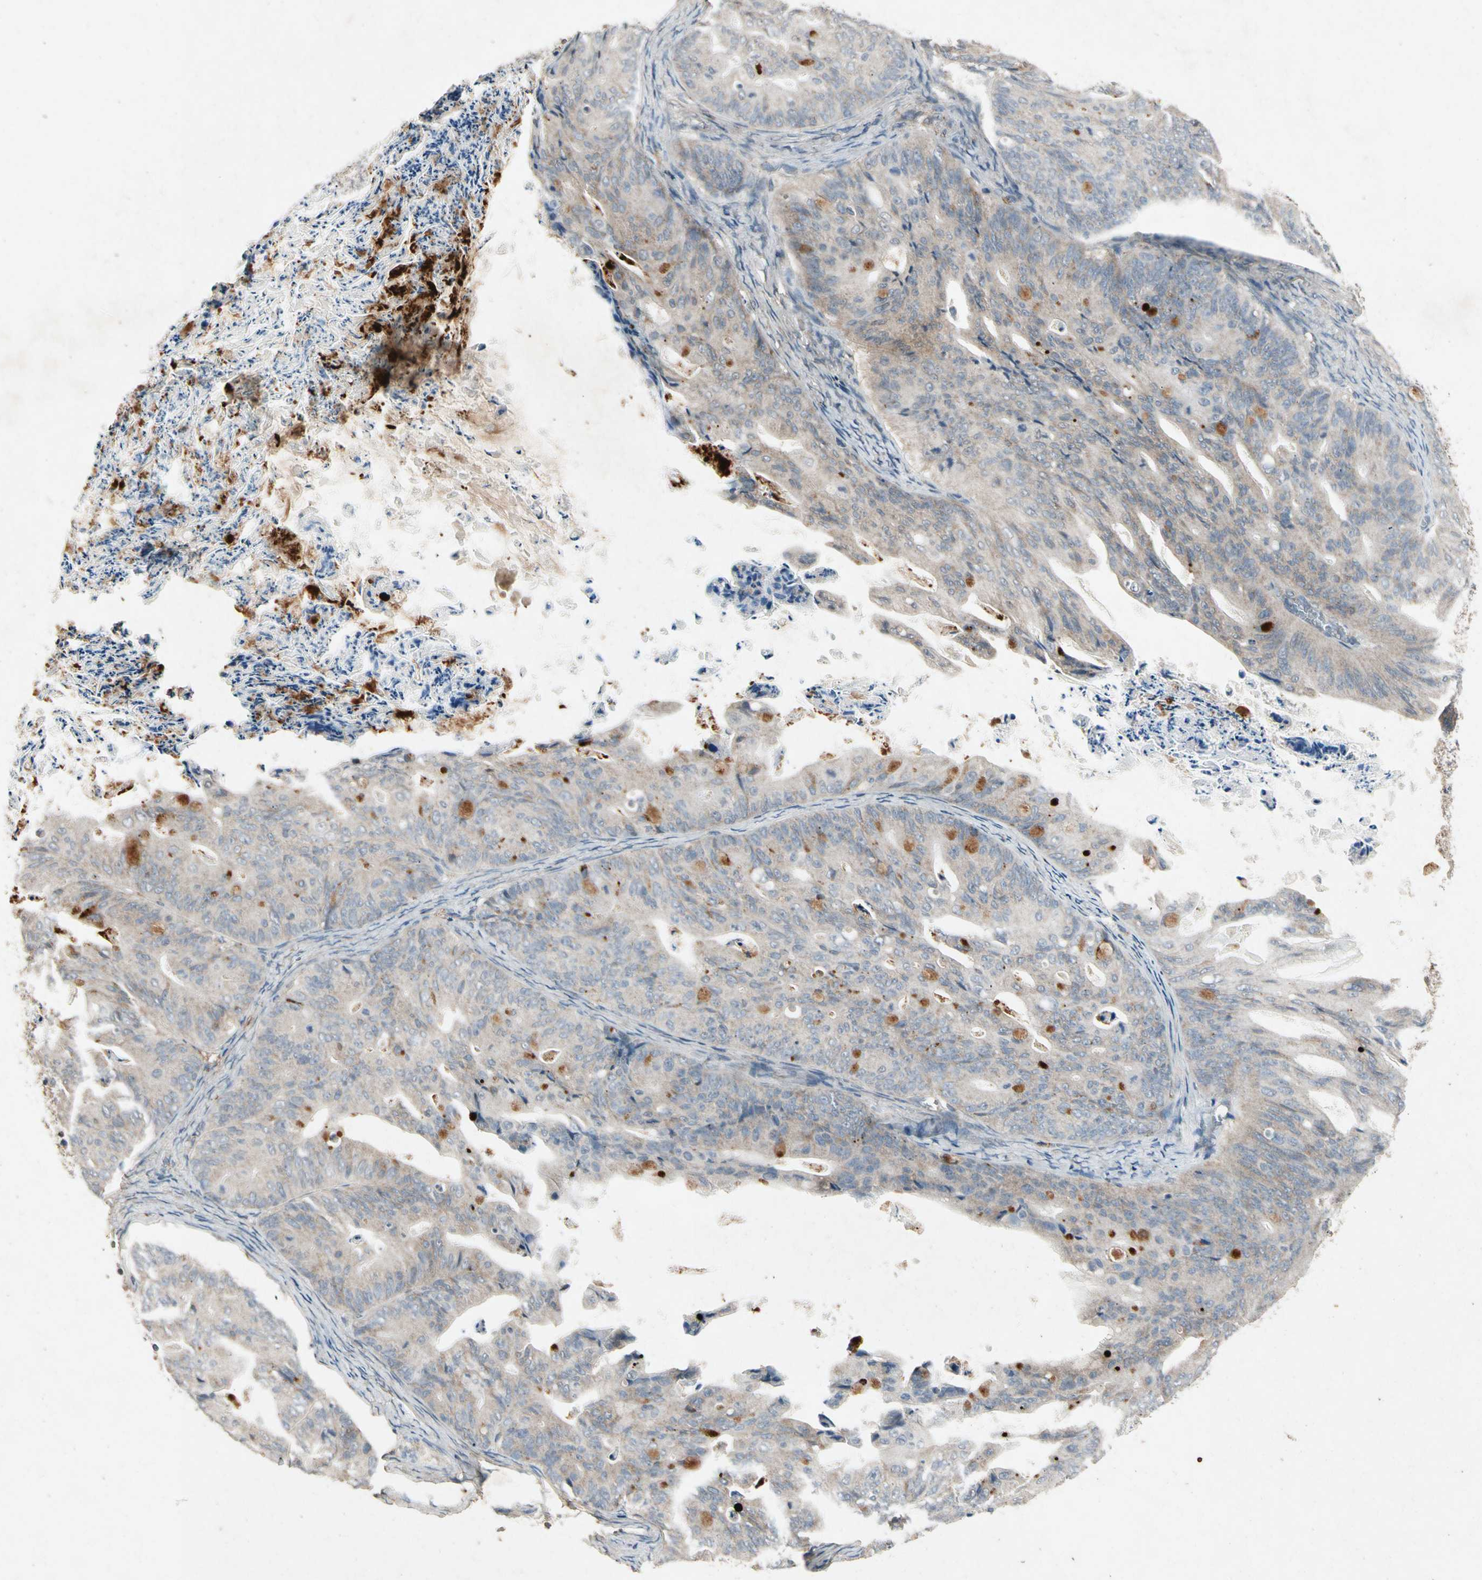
{"staining": {"intensity": "moderate", "quantity": "<25%", "location": "cytoplasmic/membranous"}, "tissue": "ovarian cancer", "cell_type": "Tumor cells", "image_type": "cancer", "snomed": [{"axis": "morphology", "description": "Cystadenocarcinoma, mucinous, NOS"}, {"axis": "topography", "description": "Ovary"}], "caption": "An immunohistochemistry (IHC) image of neoplastic tissue is shown. Protein staining in brown labels moderate cytoplasmic/membranous positivity in ovarian mucinous cystadenocarcinoma within tumor cells.", "gene": "GPLD1", "patient": {"sex": "female", "age": 37}}